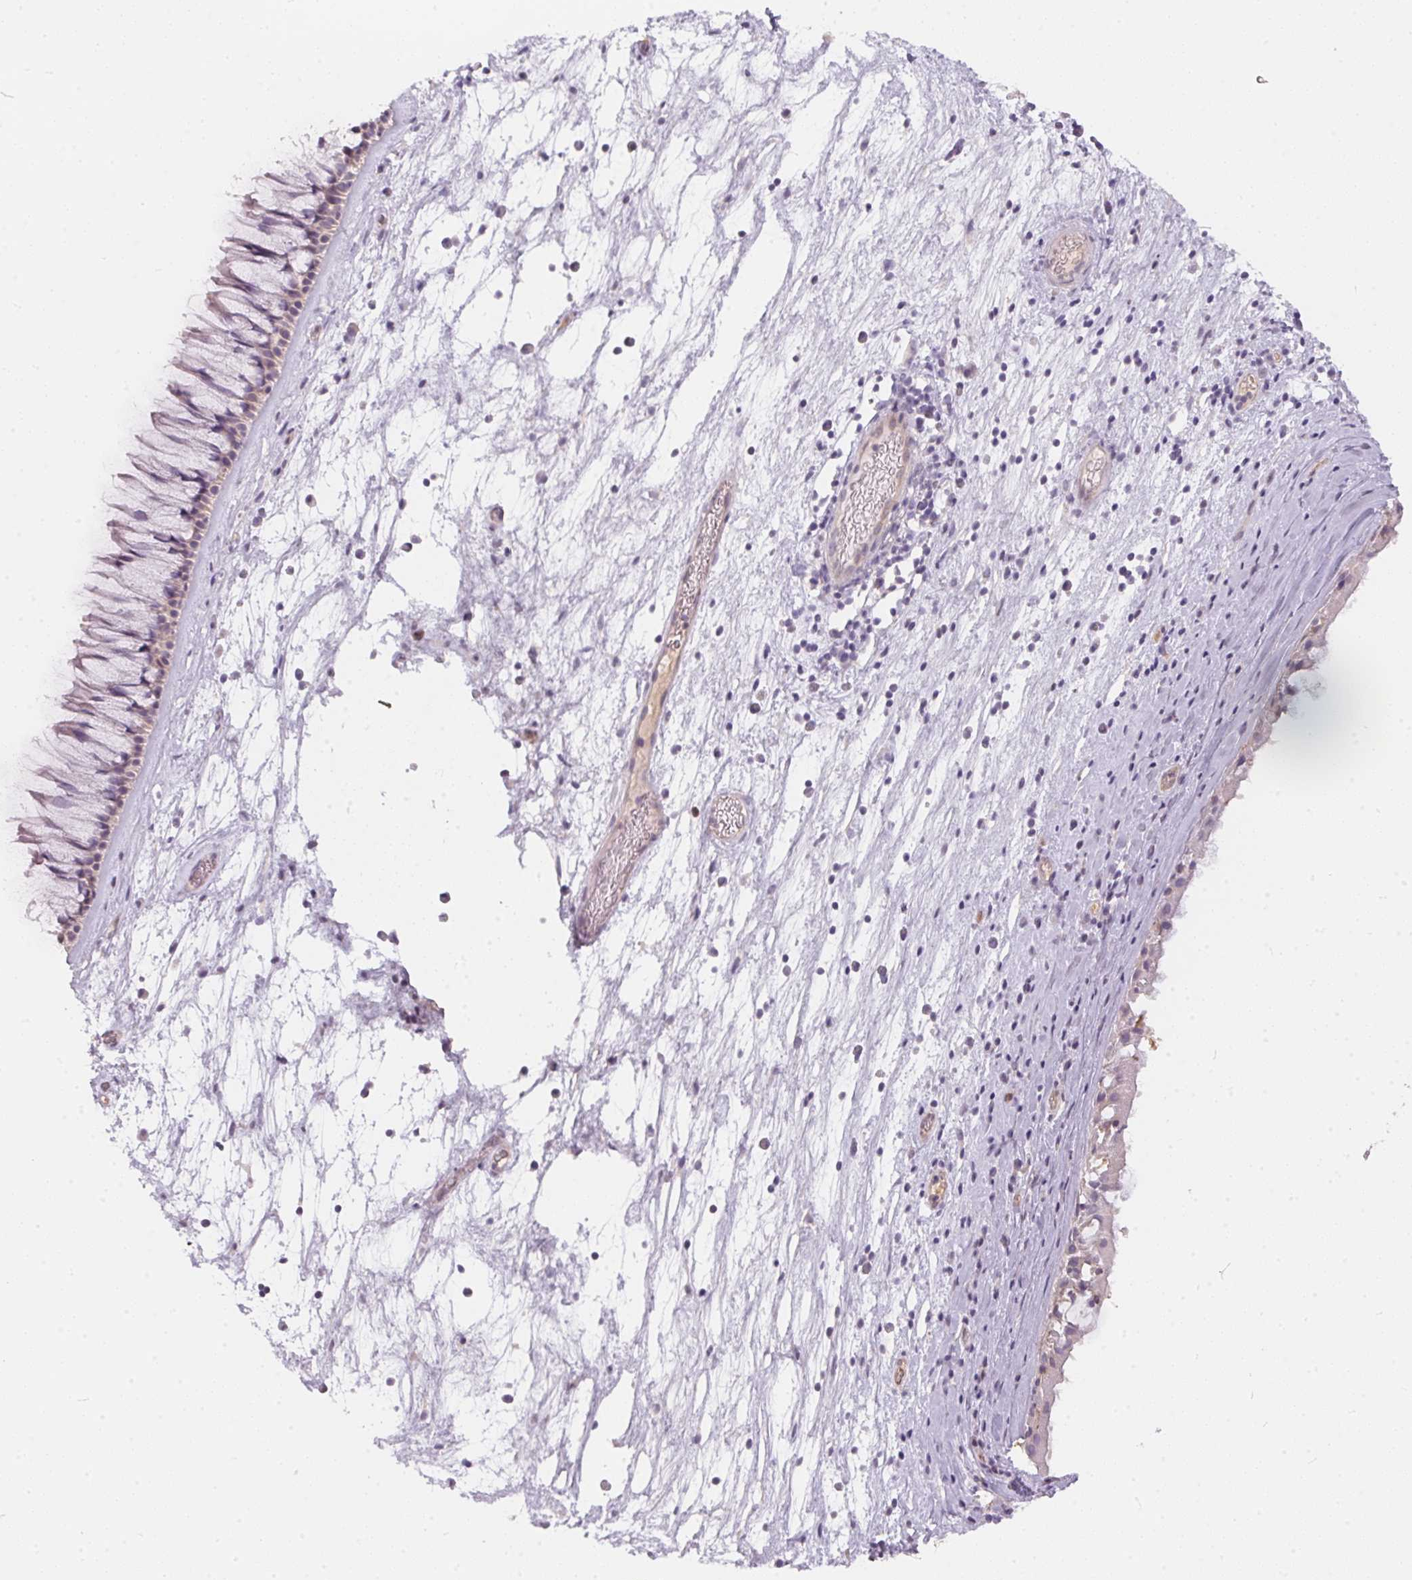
{"staining": {"intensity": "negative", "quantity": "none", "location": "none"}, "tissue": "nasopharynx", "cell_type": "Respiratory epithelial cells", "image_type": "normal", "snomed": [{"axis": "morphology", "description": "Normal tissue, NOS"}, {"axis": "topography", "description": "Nasopharynx"}], "caption": "Immunohistochemical staining of normal nasopharynx demonstrates no significant expression in respiratory epithelial cells. (DAB IHC, high magnification).", "gene": "BLMH", "patient": {"sex": "male", "age": 74}}